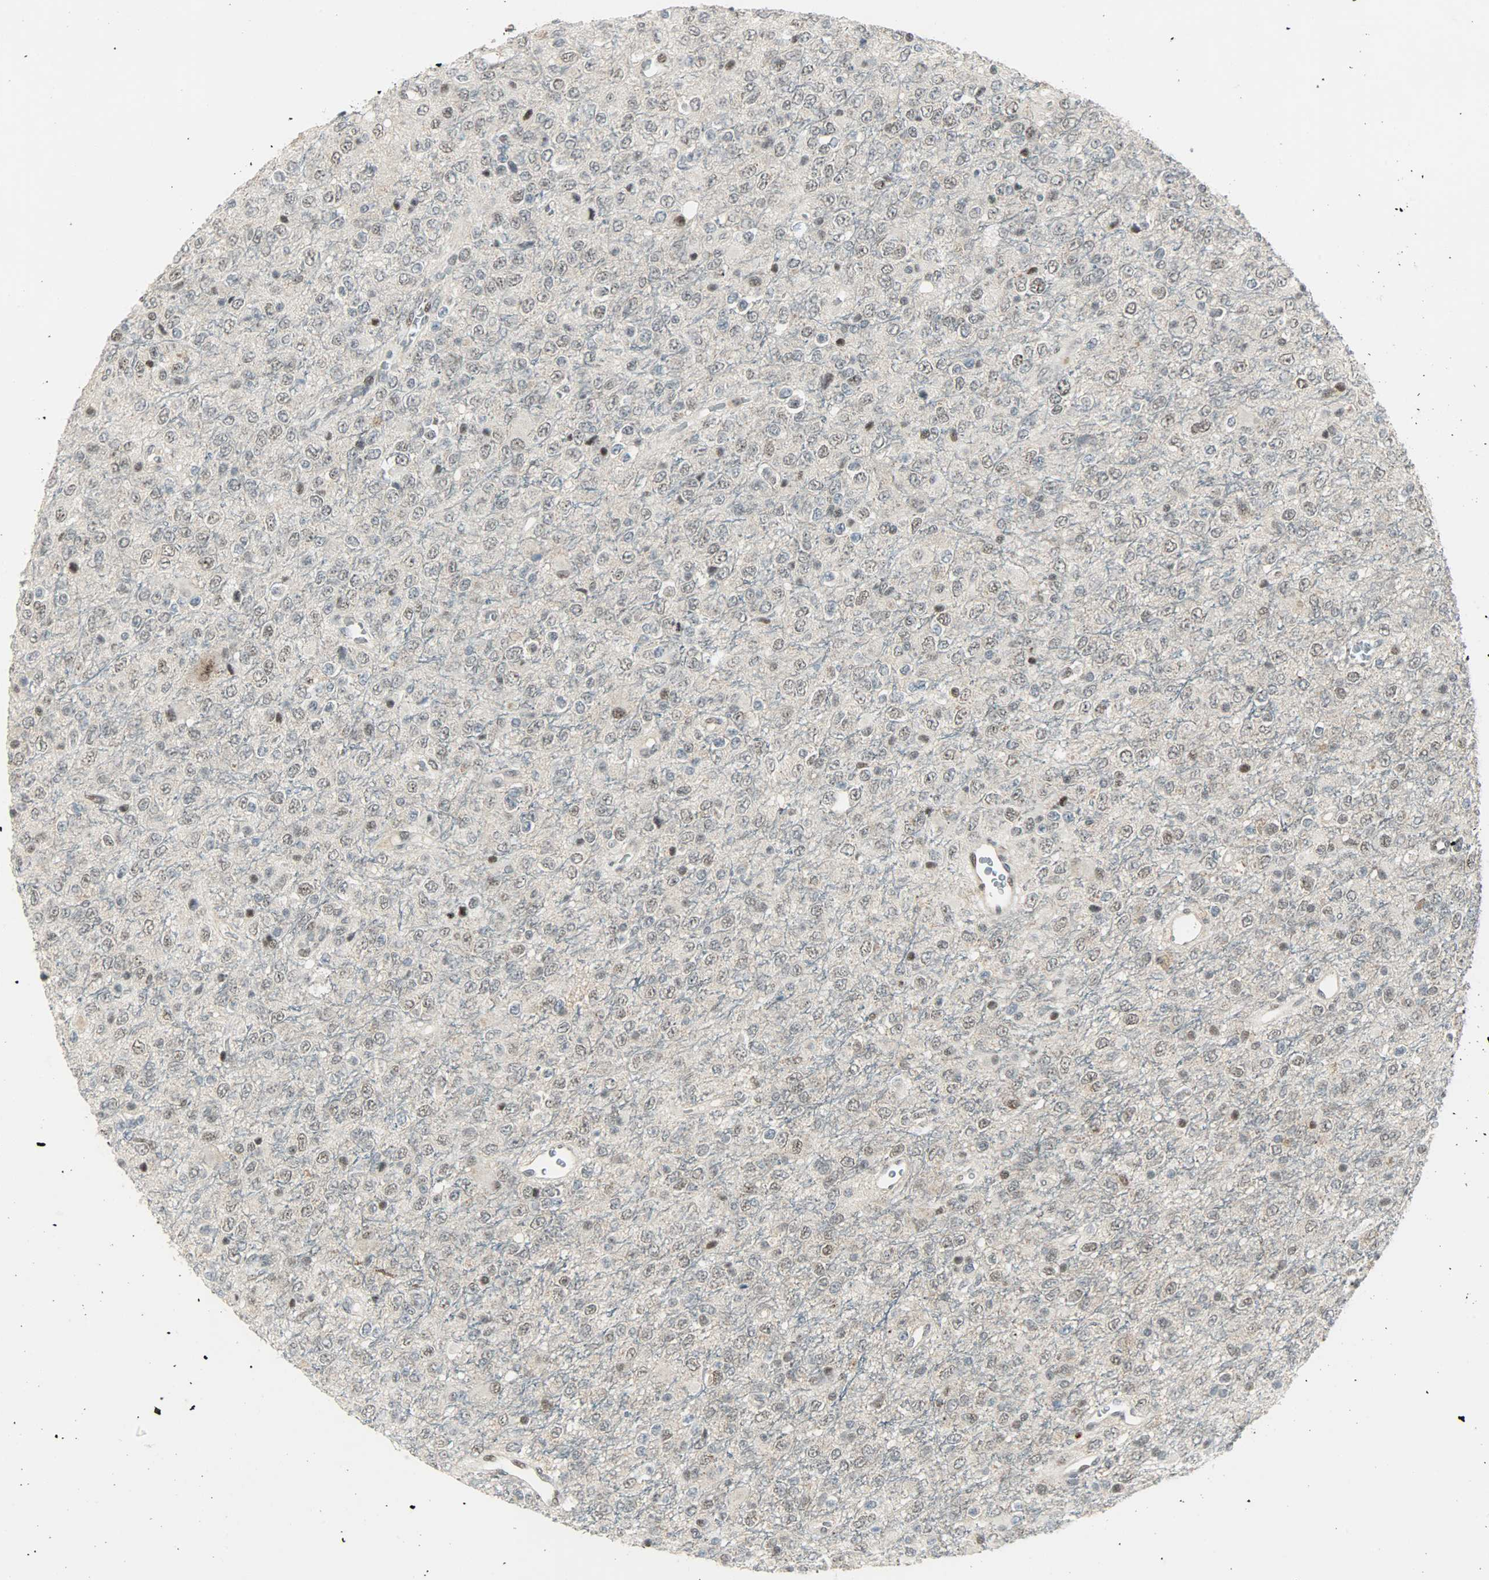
{"staining": {"intensity": "negative", "quantity": "none", "location": "none"}, "tissue": "glioma", "cell_type": "Tumor cells", "image_type": "cancer", "snomed": [{"axis": "morphology", "description": "Glioma, malignant, High grade"}, {"axis": "topography", "description": "pancreas cauda"}], "caption": "This is a micrograph of IHC staining of glioma, which shows no staining in tumor cells.", "gene": "IL15", "patient": {"sex": "male", "age": 60}}